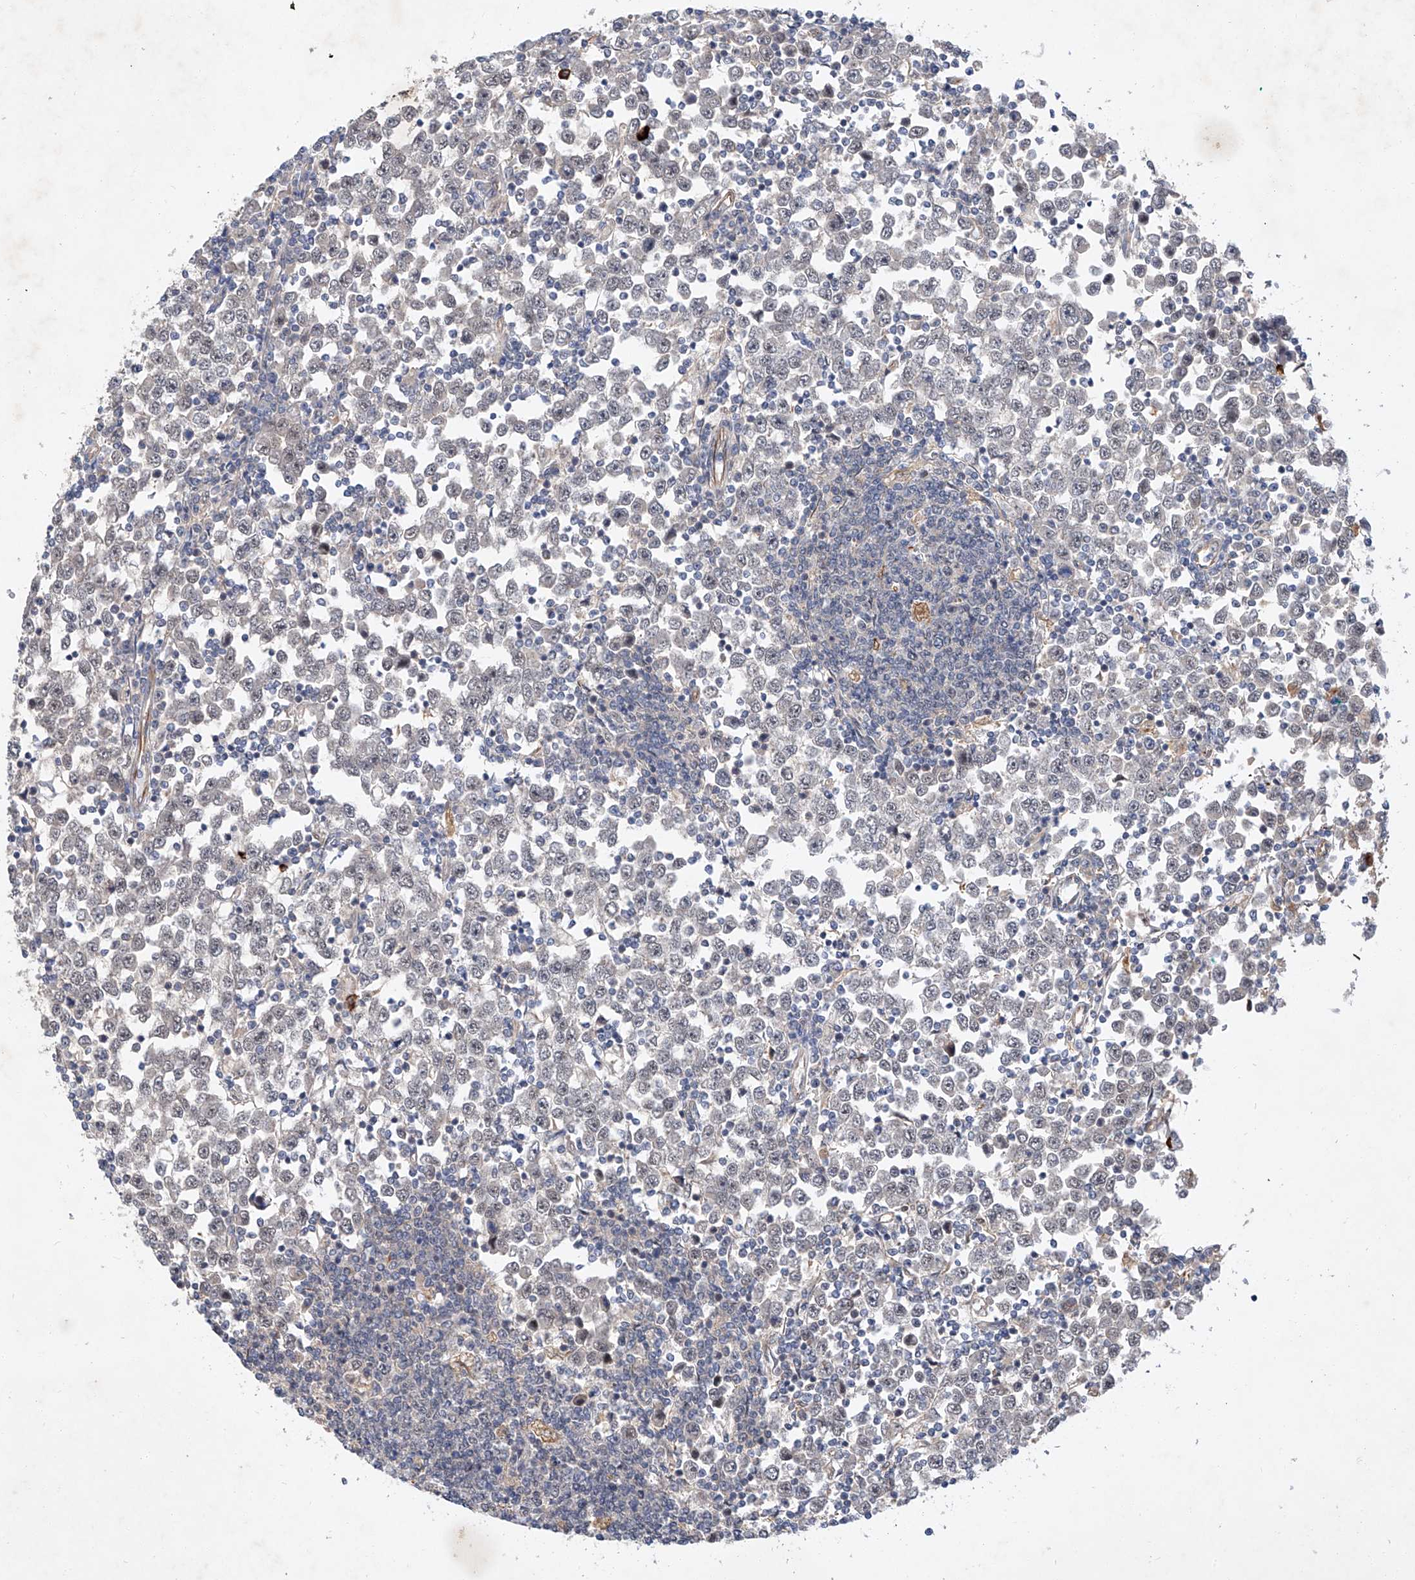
{"staining": {"intensity": "moderate", "quantity": "<25%", "location": "nuclear"}, "tissue": "testis cancer", "cell_type": "Tumor cells", "image_type": "cancer", "snomed": [{"axis": "morphology", "description": "Seminoma, NOS"}, {"axis": "topography", "description": "Testis"}], "caption": "This histopathology image demonstrates seminoma (testis) stained with IHC to label a protein in brown. The nuclear of tumor cells show moderate positivity for the protein. Nuclei are counter-stained blue.", "gene": "AMD1", "patient": {"sex": "male", "age": 65}}